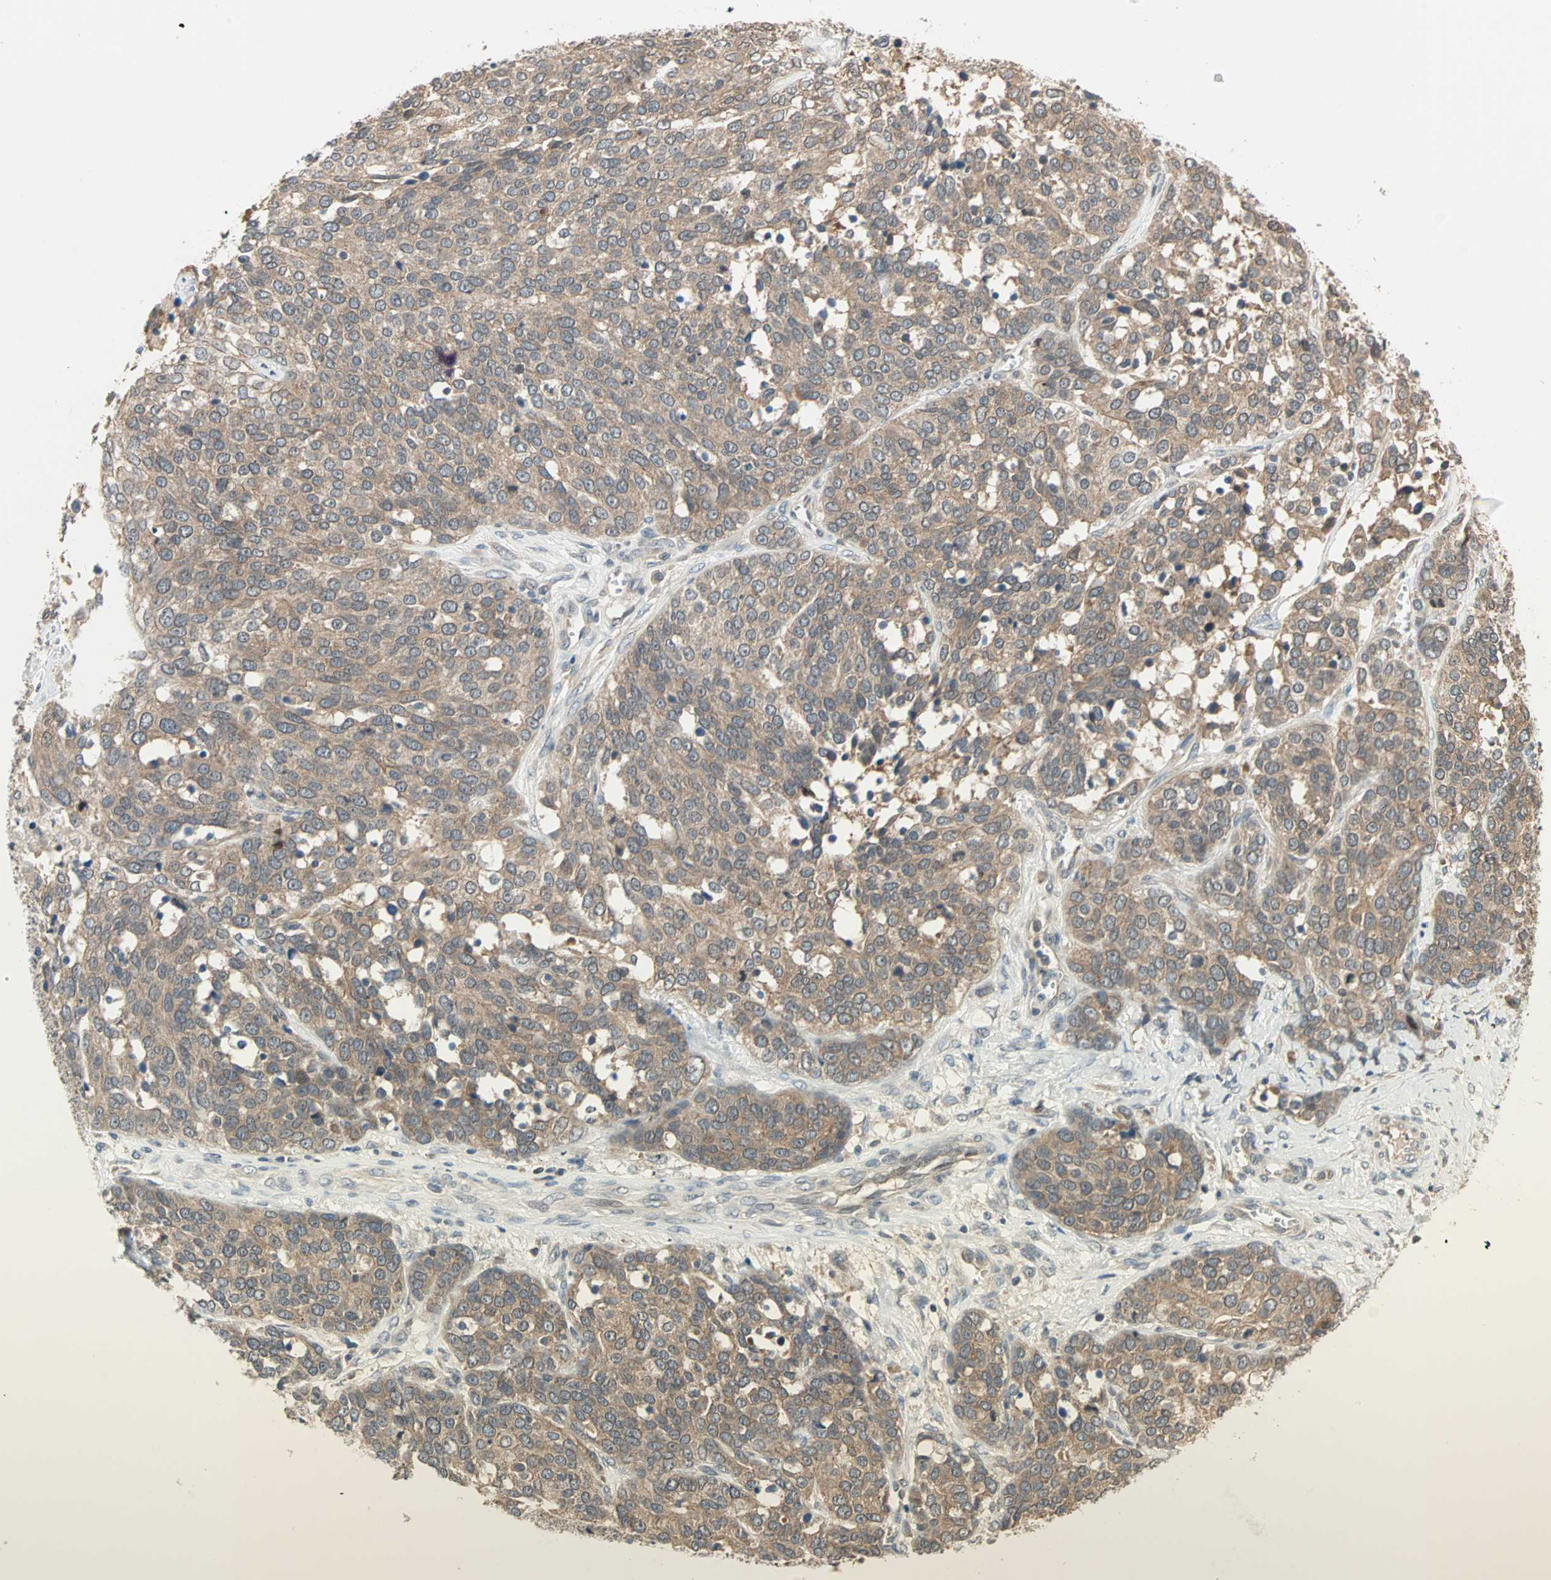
{"staining": {"intensity": "moderate", "quantity": ">75%", "location": "cytoplasmic/membranous"}, "tissue": "ovarian cancer", "cell_type": "Tumor cells", "image_type": "cancer", "snomed": [{"axis": "morphology", "description": "Cystadenocarcinoma, serous, NOS"}, {"axis": "topography", "description": "Ovary"}], "caption": "Immunohistochemistry of human ovarian cancer (serous cystadenocarcinoma) reveals medium levels of moderate cytoplasmic/membranous staining in about >75% of tumor cells. (brown staining indicates protein expression, while blue staining denotes nuclei).", "gene": "TTF2", "patient": {"sex": "female", "age": 44}}